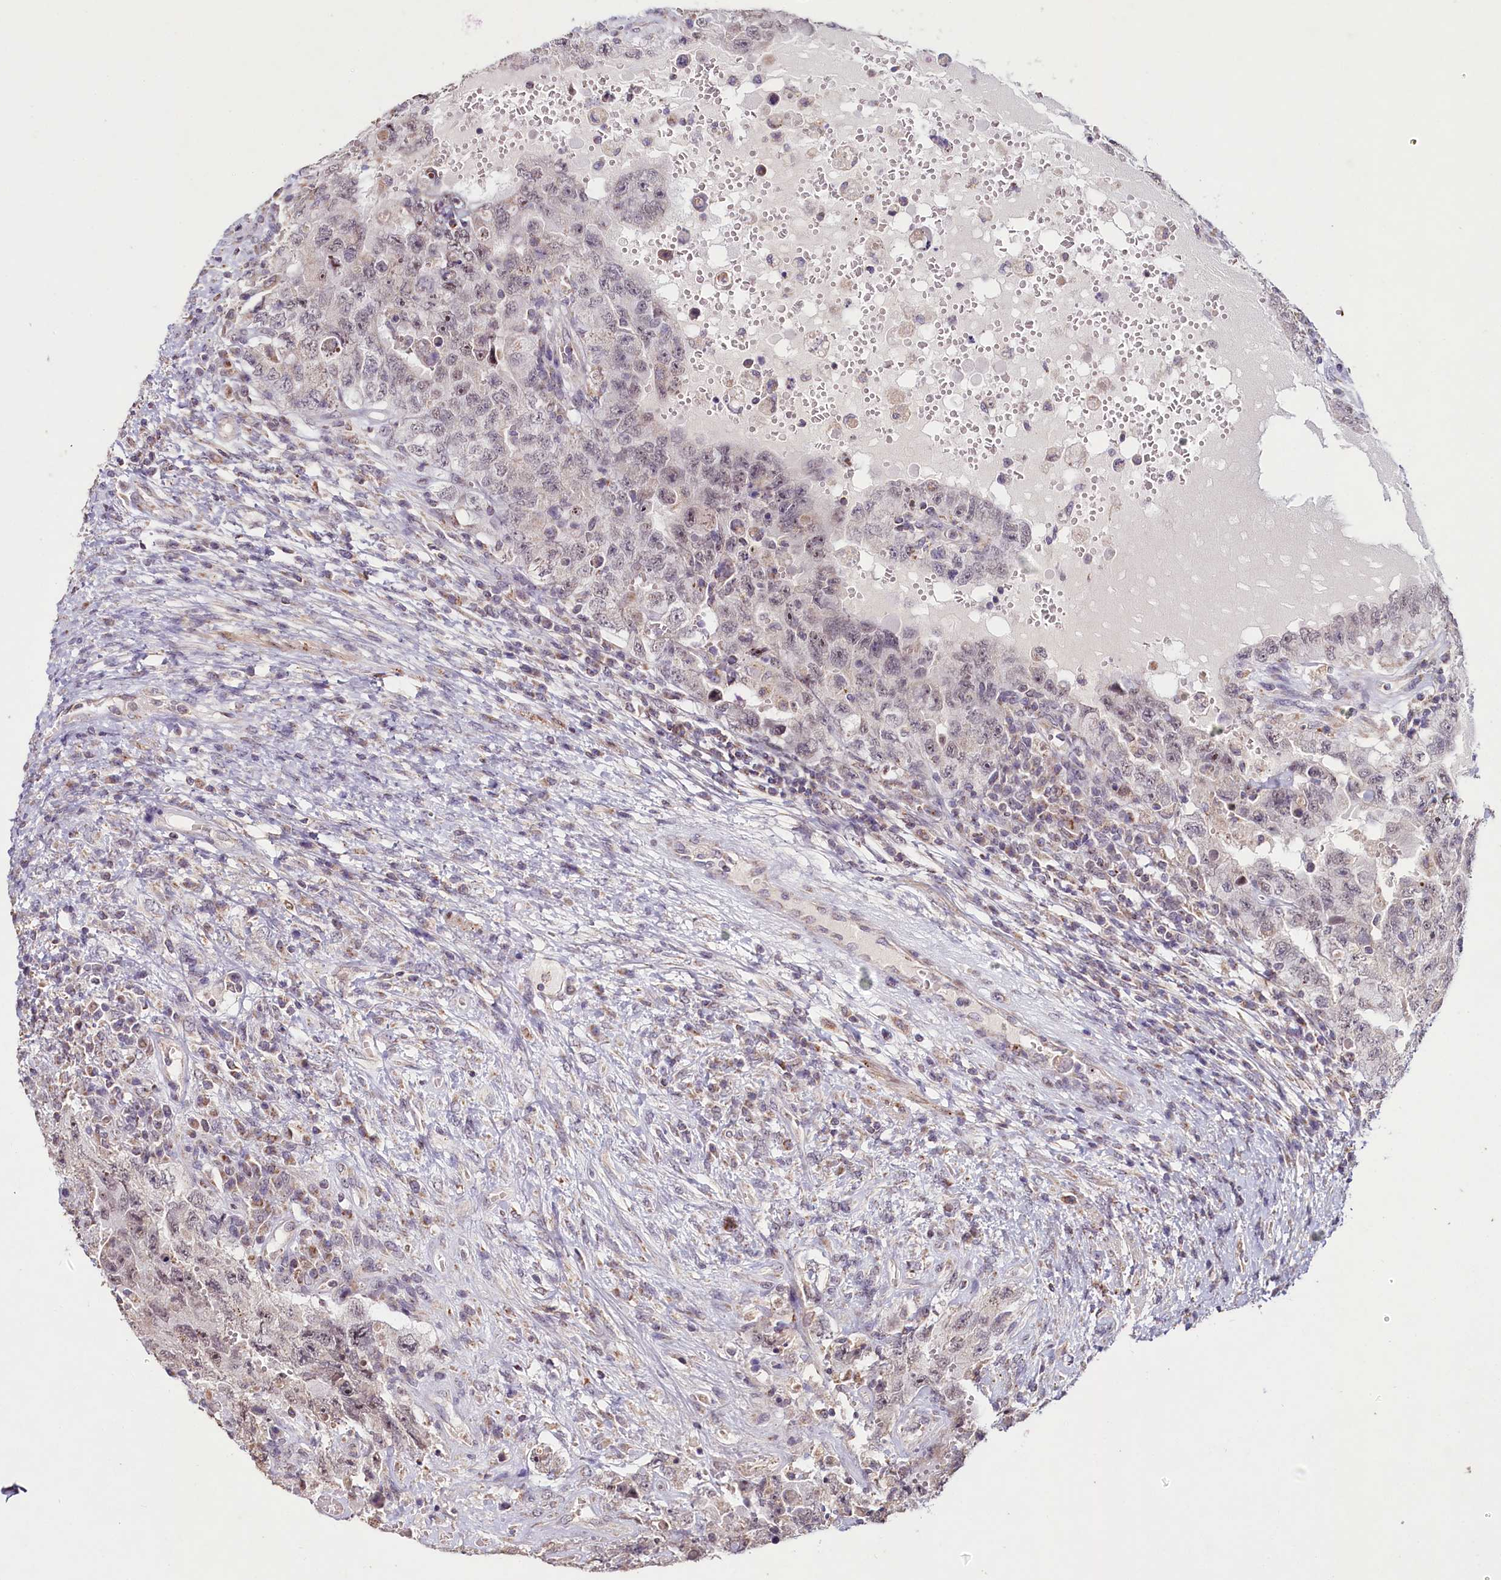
{"staining": {"intensity": "negative", "quantity": "none", "location": "none"}, "tissue": "testis cancer", "cell_type": "Tumor cells", "image_type": "cancer", "snomed": [{"axis": "morphology", "description": "Carcinoma, Embryonal, NOS"}, {"axis": "topography", "description": "Testis"}], "caption": "There is no significant positivity in tumor cells of embryonal carcinoma (testis).", "gene": "PDE6D", "patient": {"sex": "male", "age": 26}}